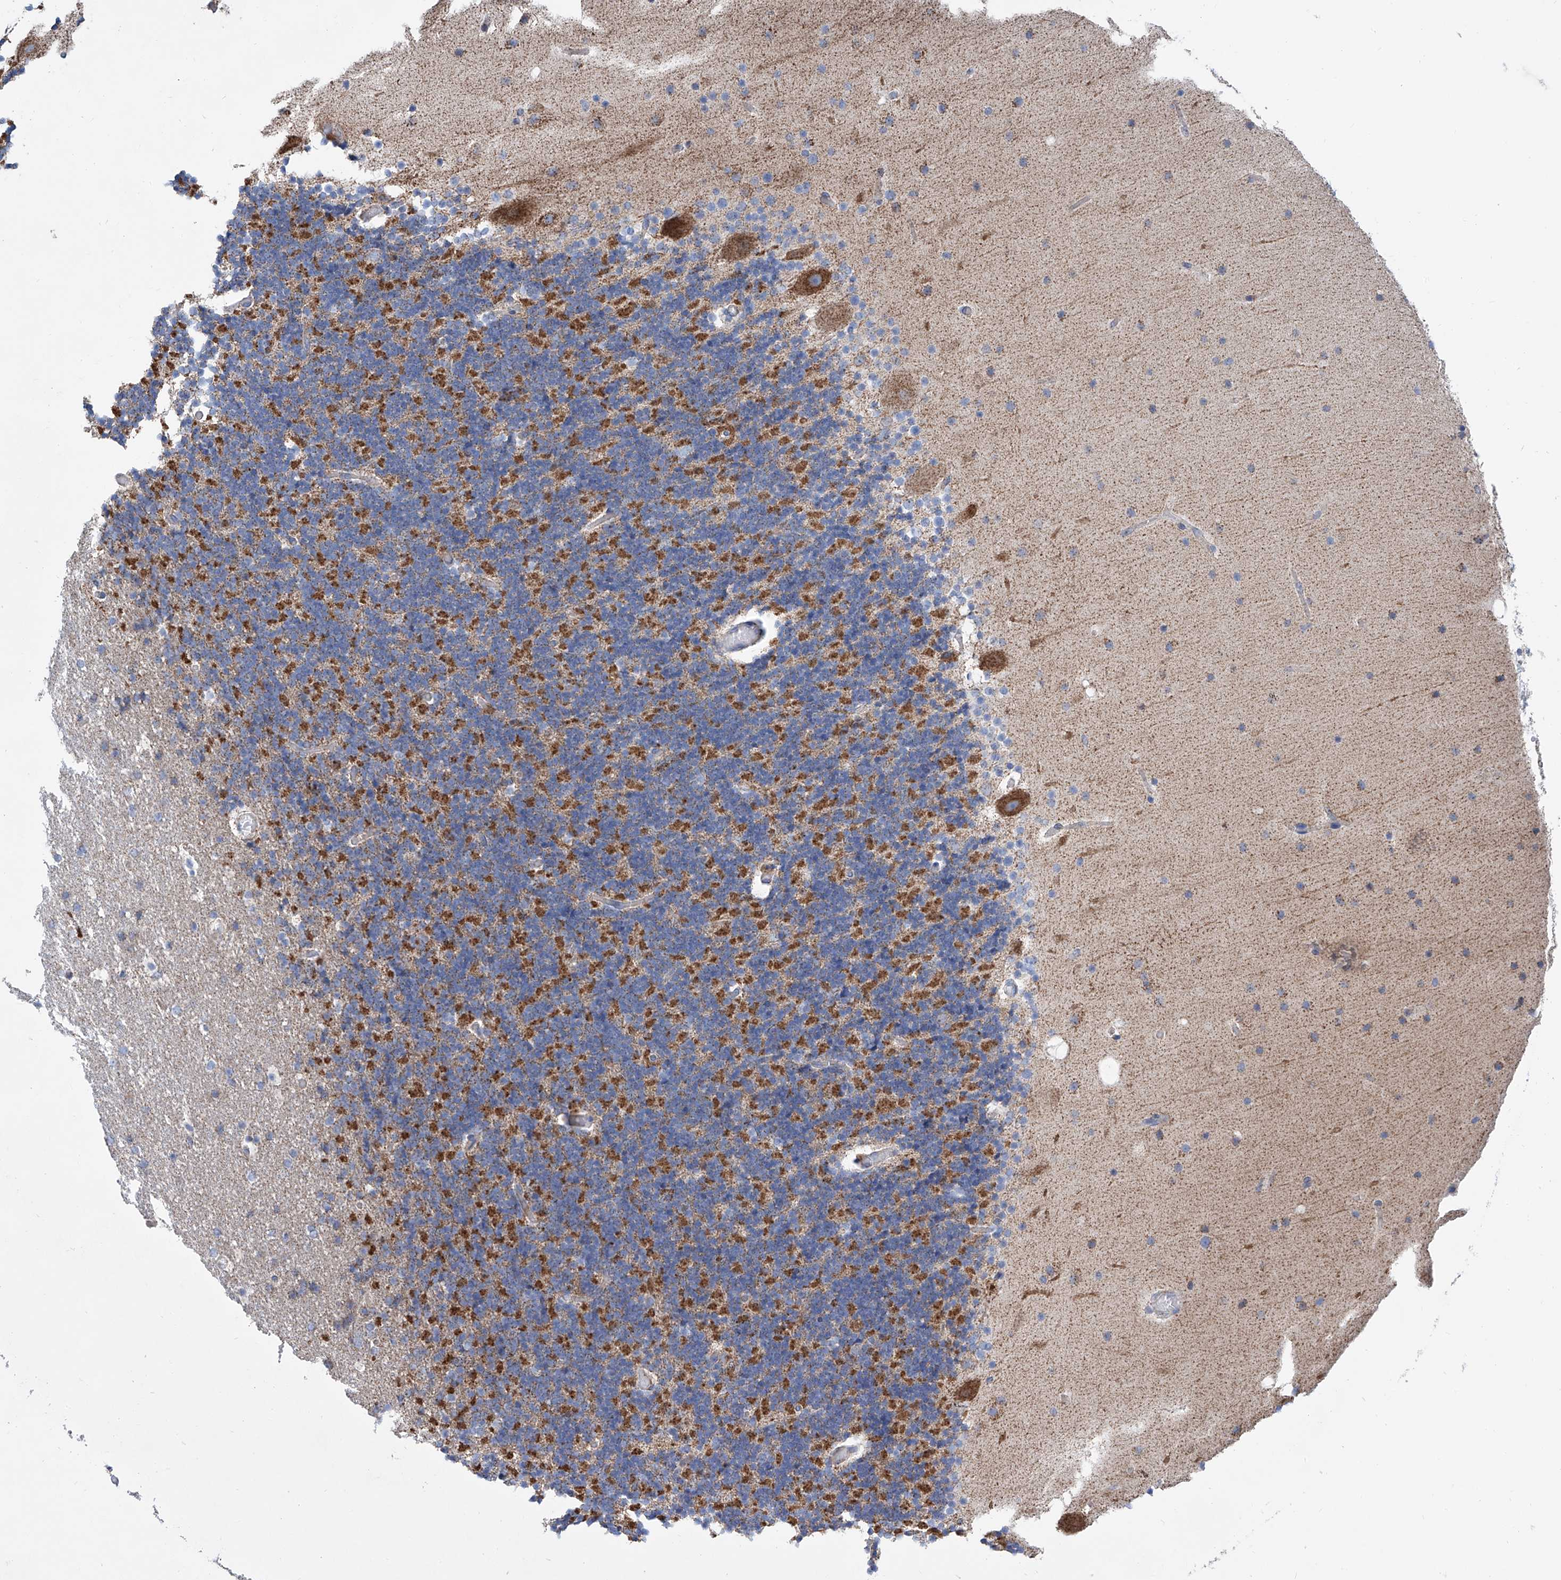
{"staining": {"intensity": "strong", "quantity": "25%-75%", "location": "cytoplasmic/membranous"}, "tissue": "cerebellum", "cell_type": "Cells in granular layer", "image_type": "normal", "snomed": [{"axis": "morphology", "description": "Normal tissue, NOS"}, {"axis": "topography", "description": "Cerebellum"}], "caption": "Protein expression analysis of benign human cerebellum reveals strong cytoplasmic/membranous positivity in about 25%-75% of cells in granular layer. Using DAB (brown) and hematoxylin (blue) stains, captured at high magnification using brightfield microscopy.", "gene": "MAD2L1", "patient": {"sex": "male", "age": 57}}